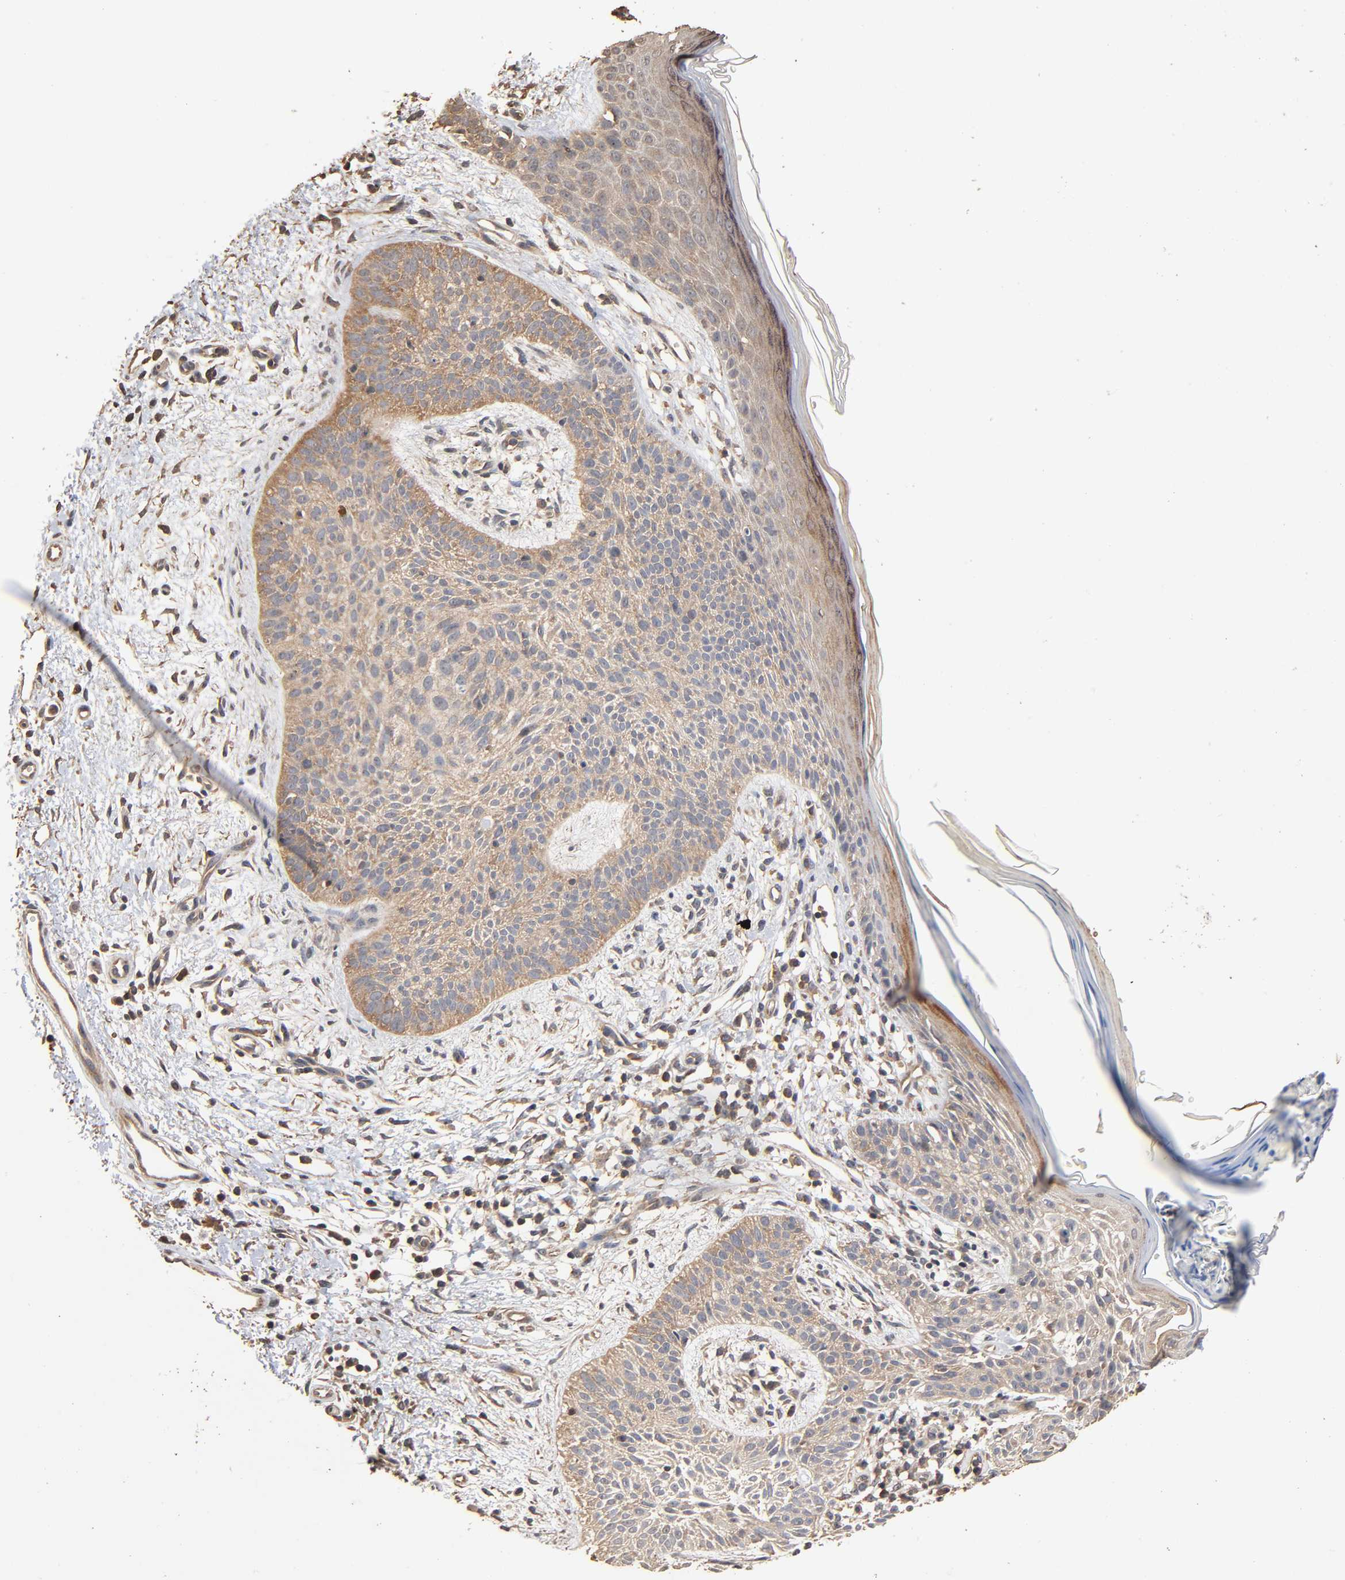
{"staining": {"intensity": "weak", "quantity": ">75%", "location": "cytoplasmic/membranous"}, "tissue": "skin cancer", "cell_type": "Tumor cells", "image_type": "cancer", "snomed": [{"axis": "morphology", "description": "Normal tissue, NOS"}, {"axis": "morphology", "description": "Basal cell carcinoma"}, {"axis": "topography", "description": "Skin"}], "caption": "This photomicrograph shows immunohistochemistry staining of human skin cancer (basal cell carcinoma), with low weak cytoplasmic/membranous staining in approximately >75% of tumor cells.", "gene": "ARHGEF7", "patient": {"sex": "female", "age": 69}}